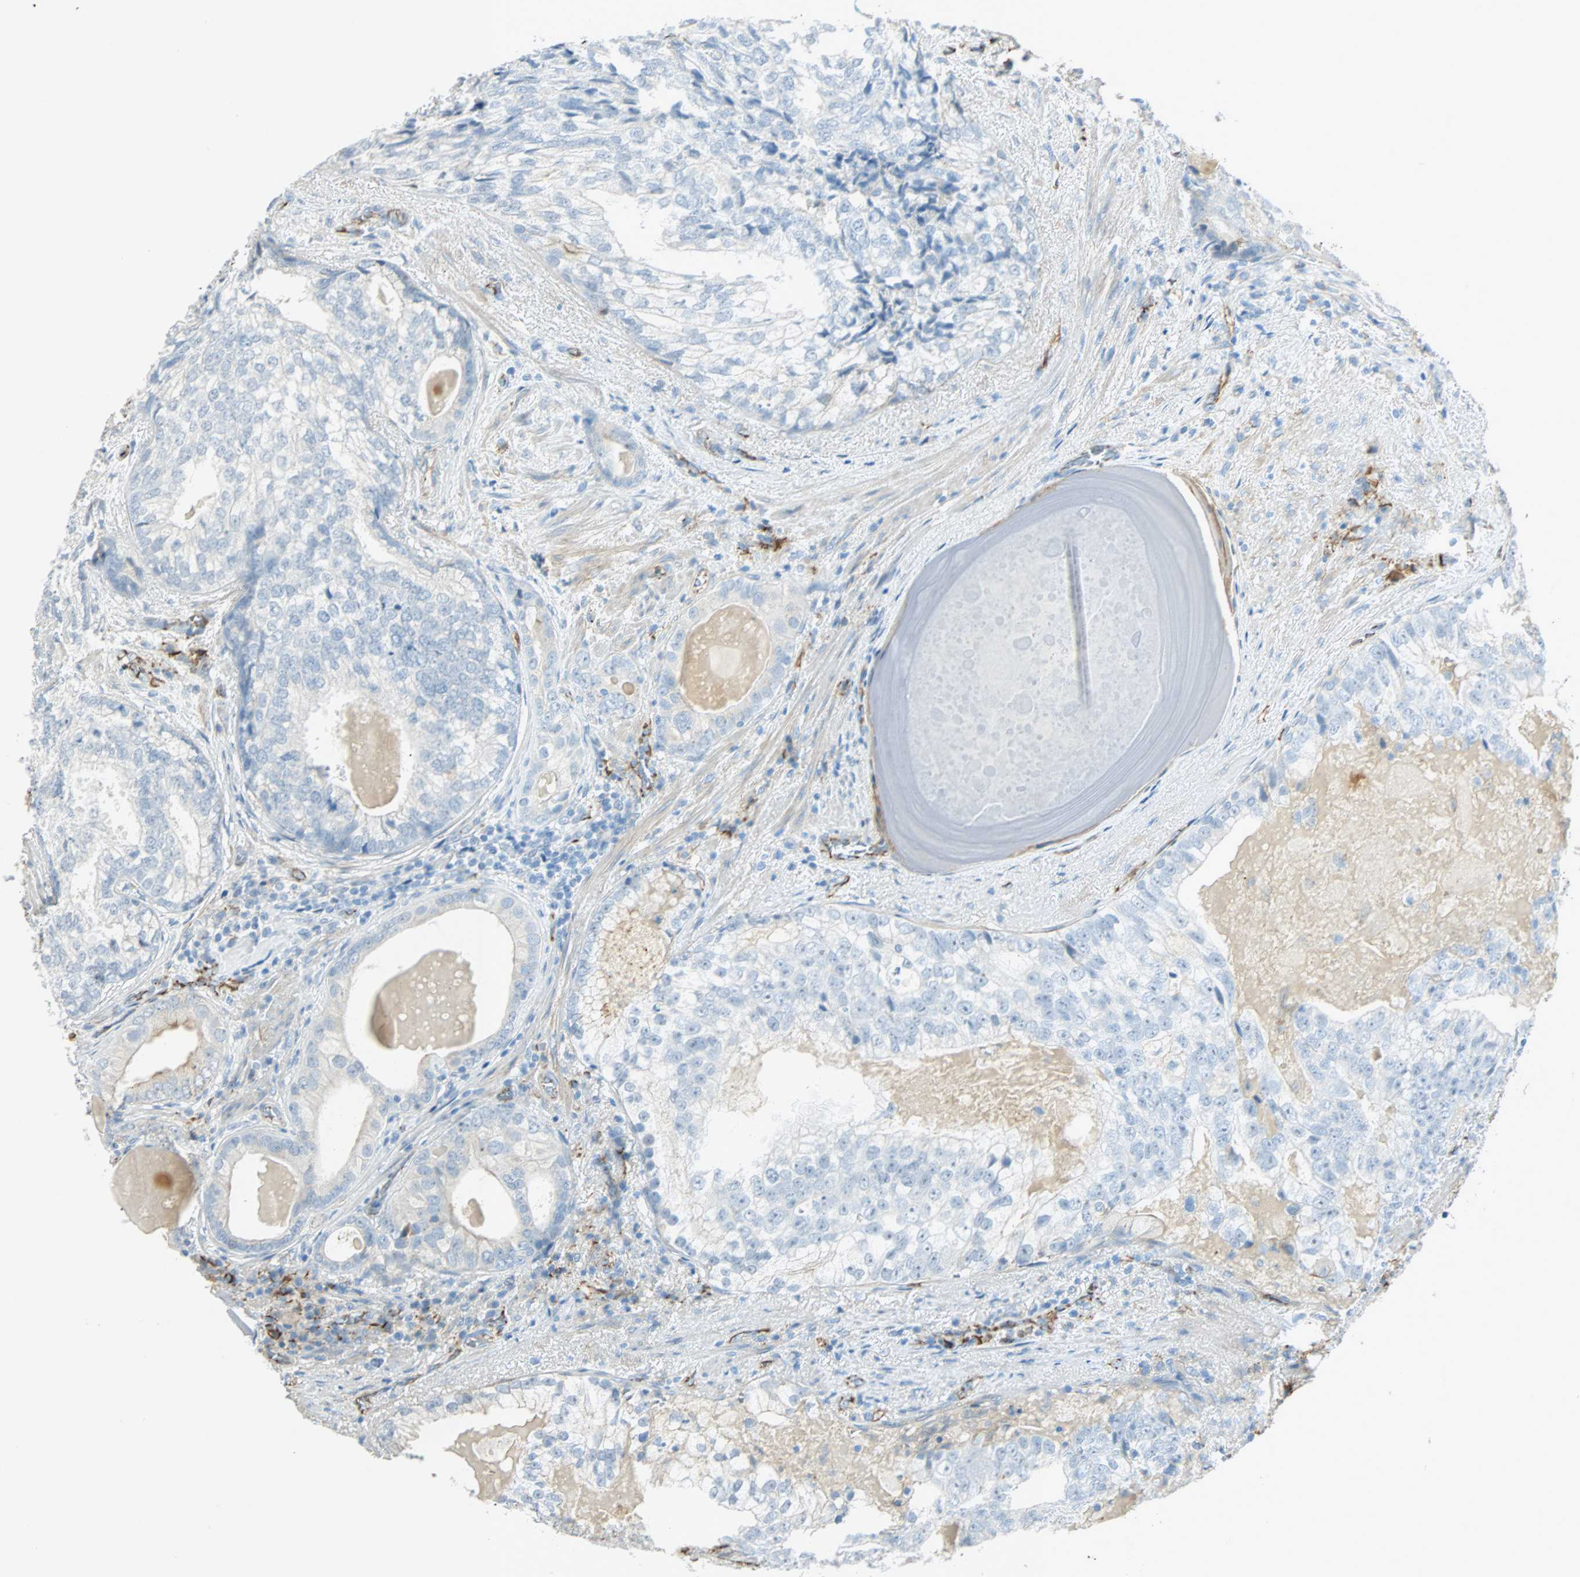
{"staining": {"intensity": "weak", "quantity": "<25%", "location": "cytoplasmic/membranous"}, "tissue": "prostate cancer", "cell_type": "Tumor cells", "image_type": "cancer", "snomed": [{"axis": "morphology", "description": "Adenocarcinoma, High grade"}, {"axis": "topography", "description": "Prostate"}], "caption": "Tumor cells are negative for protein expression in human high-grade adenocarcinoma (prostate). (Immunohistochemistry (ihc), brightfield microscopy, high magnification).", "gene": "VPS9D1", "patient": {"sex": "male", "age": 66}}